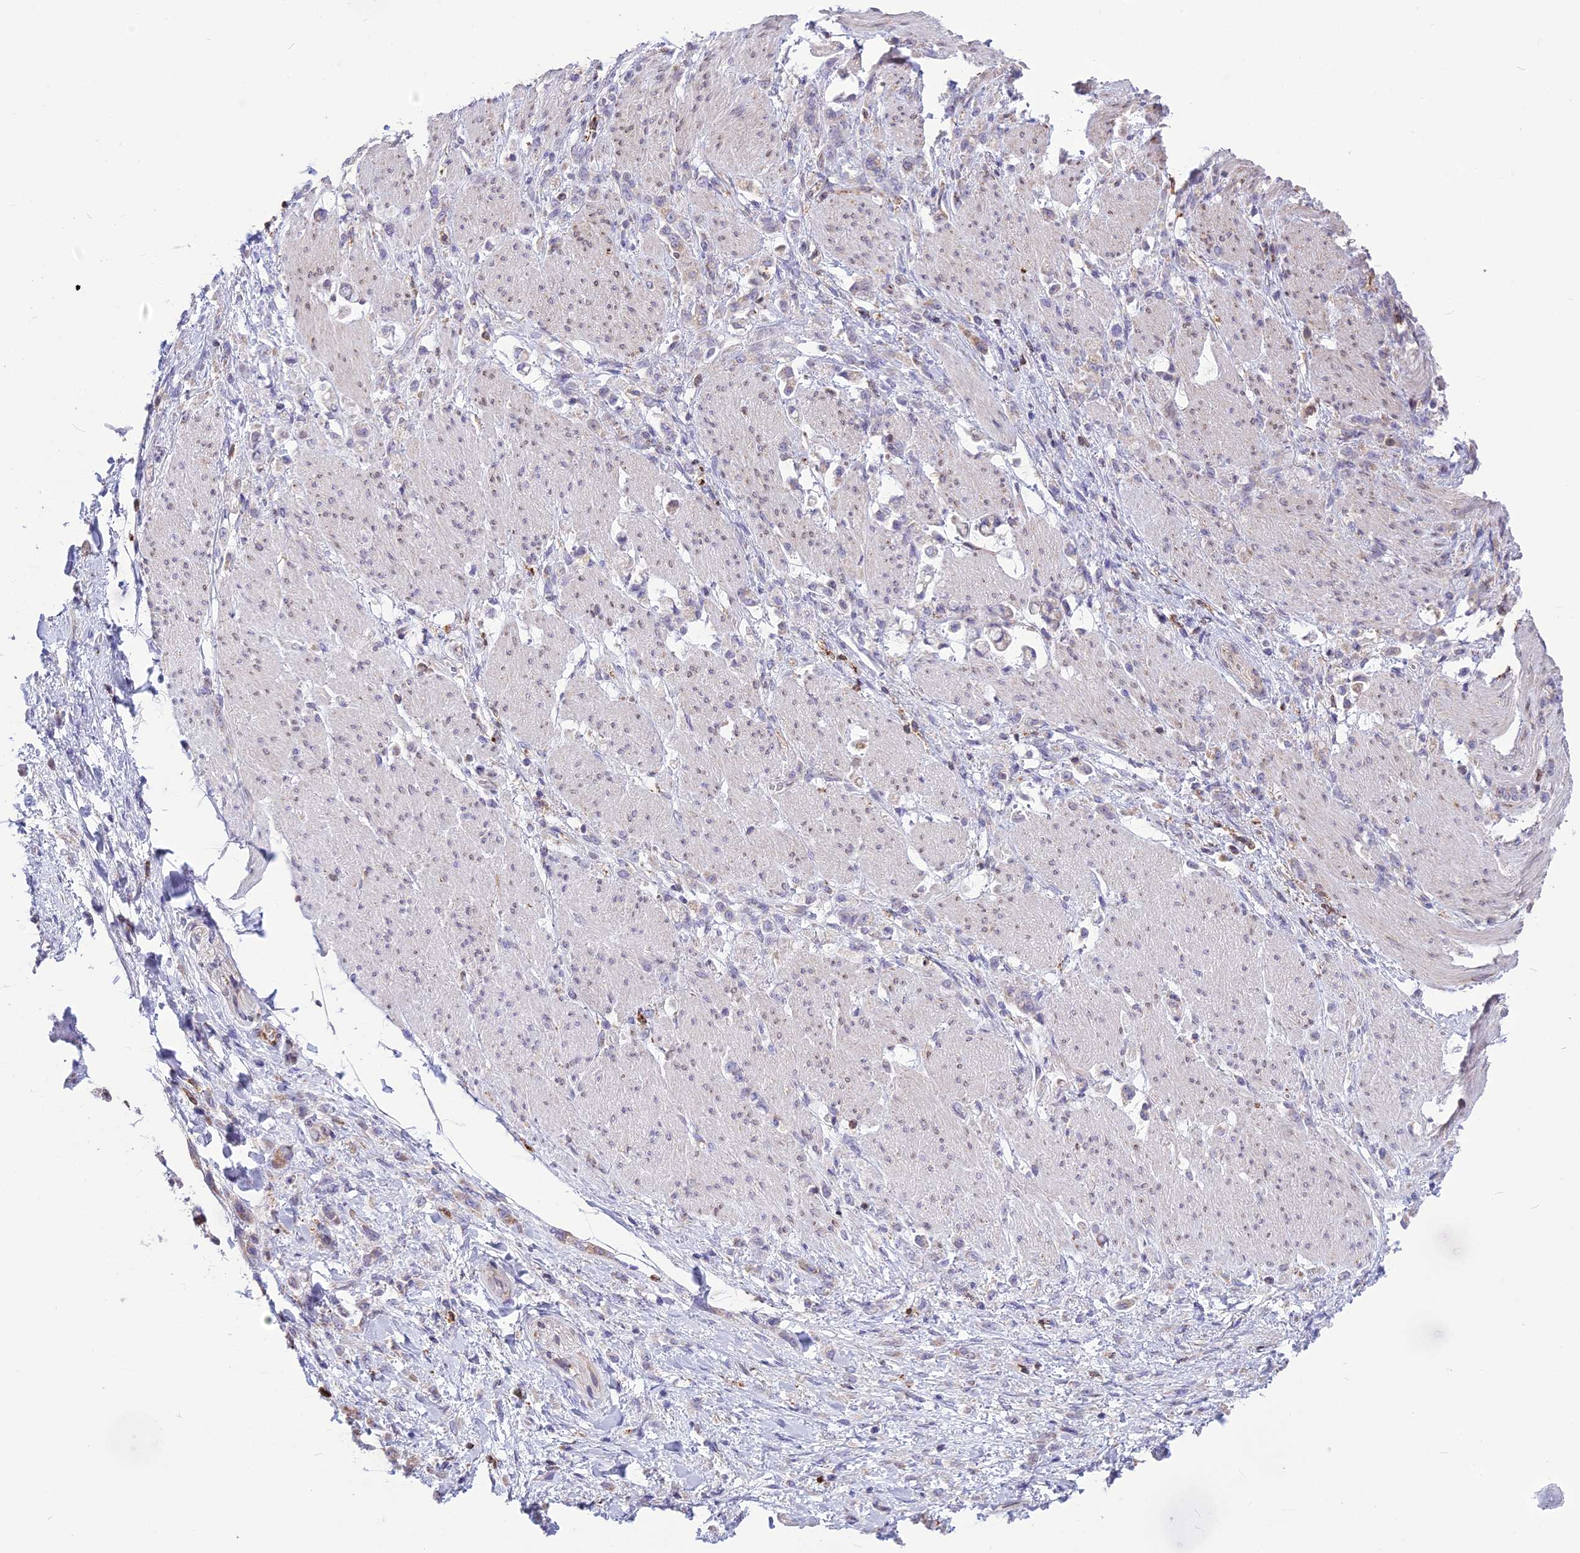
{"staining": {"intensity": "negative", "quantity": "none", "location": "none"}, "tissue": "stomach cancer", "cell_type": "Tumor cells", "image_type": "cancer", "snomed": [{"axis": "morphology", "description": "Adenocarcinoma, NOS"}, {"axis": "topography", "description": "Stomach"}], "caption": "DAB (3,3'-diaminobenzidine) immunohistochemical staining of stomach adenocarcinoma displays no significant expression in tumor cells.", "gene": "DOC2B", "patient": {"sex": "female", "age": 60}}